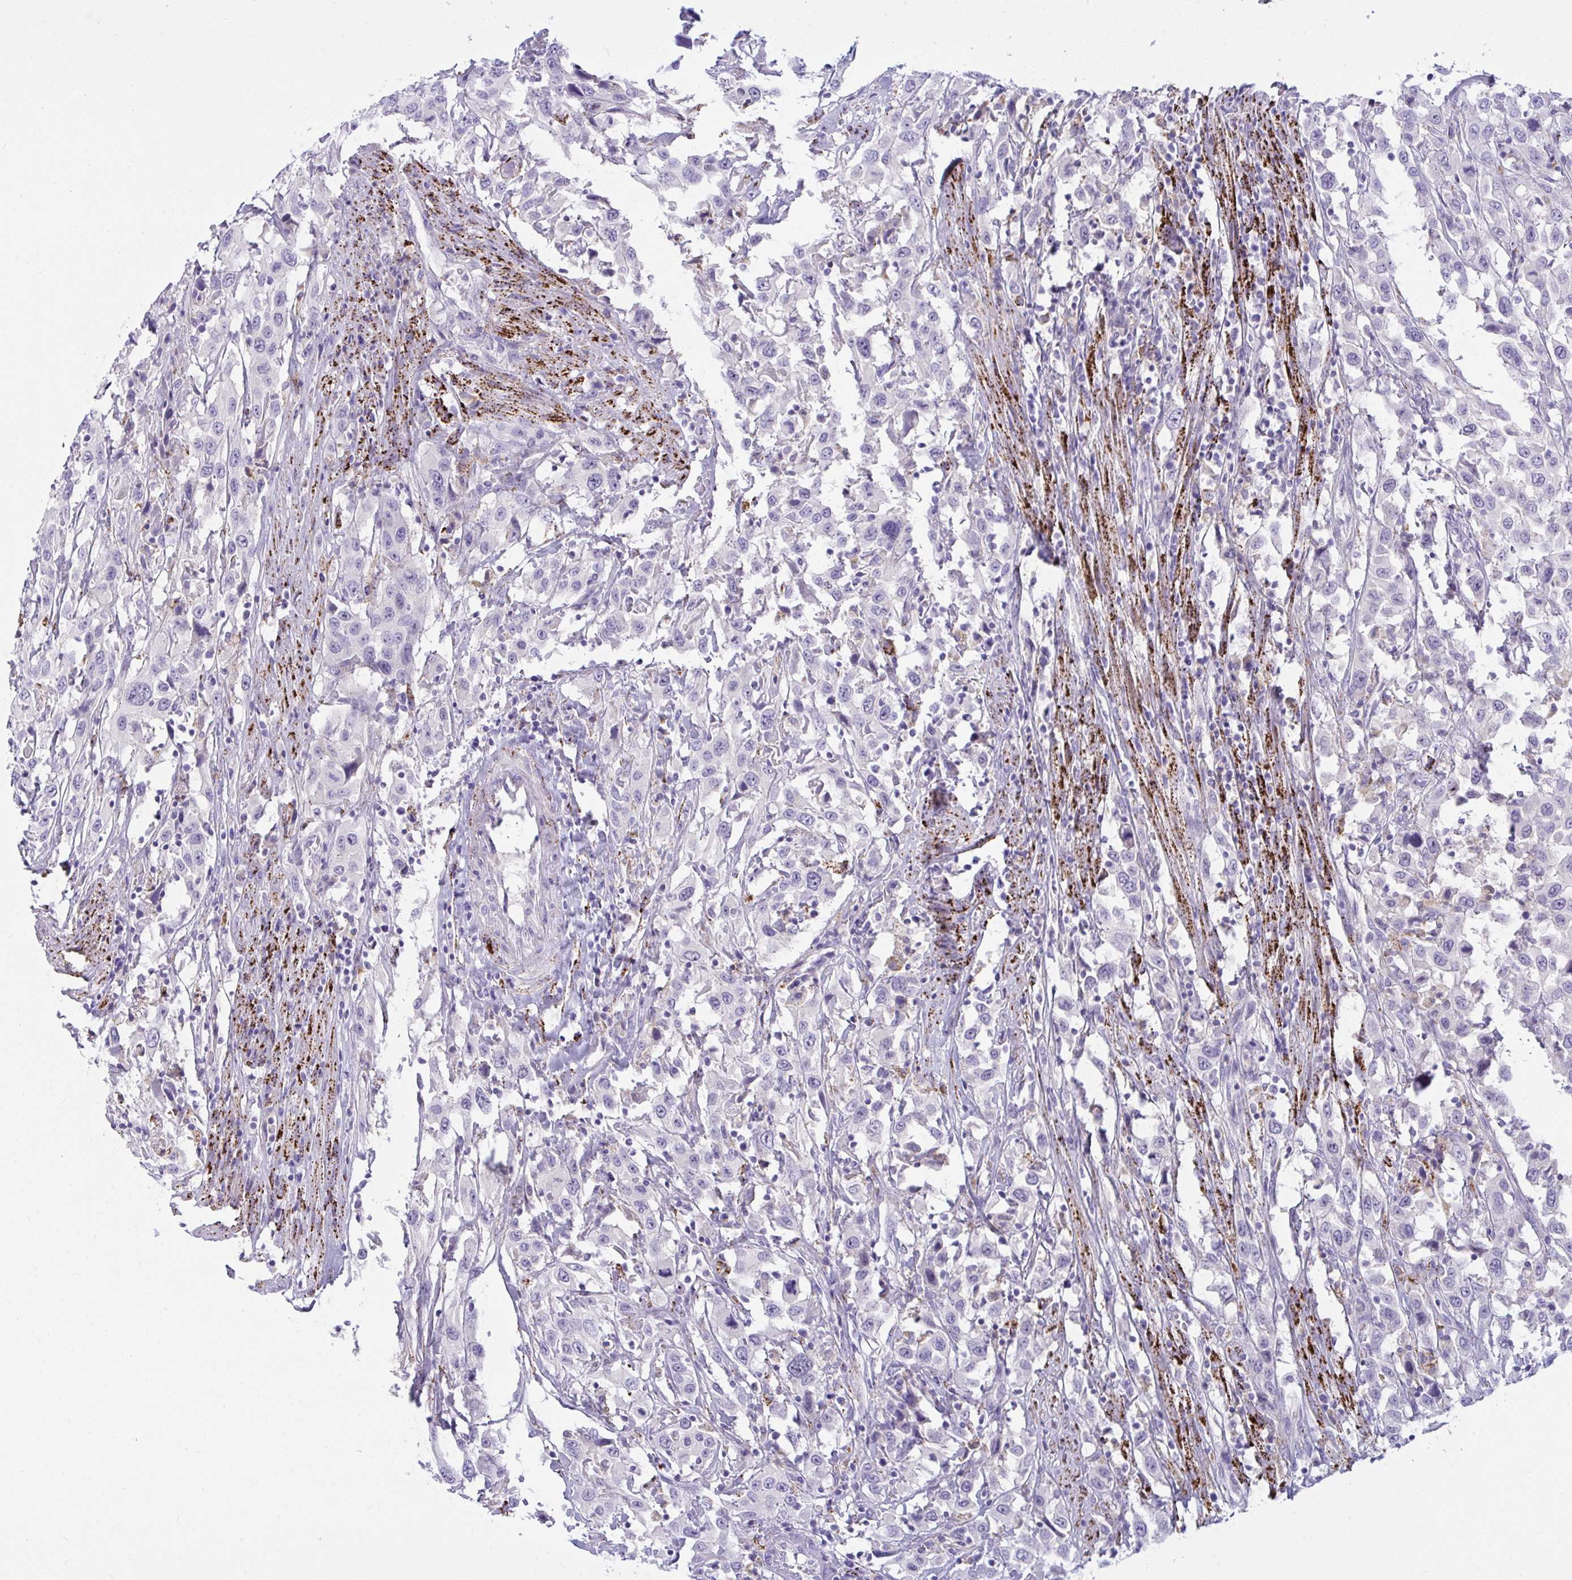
{"staining": {"intensity": "negative", "quantity": "none", "location": "none"}, "tissue": "urothelial cancer", "cell_type": "Tumor cells", "image_type": "cancer", "snomed": [{"axis": "morphology", "description": "Urothelial carcinoma, High grade"}, {"axis": "topography", "description": "Urinary bladder"}], "caption": "High magnification brightfield microscopy of high-grade urothelial carcinoma stained with DAB (3,3'-diaminobenzidine) (brown) and counterstained with hematoxylin (blue): tumor cells show no significant staining.", "gene": "SEMA6B", "patient": {"sex": "male", "age": 61}}